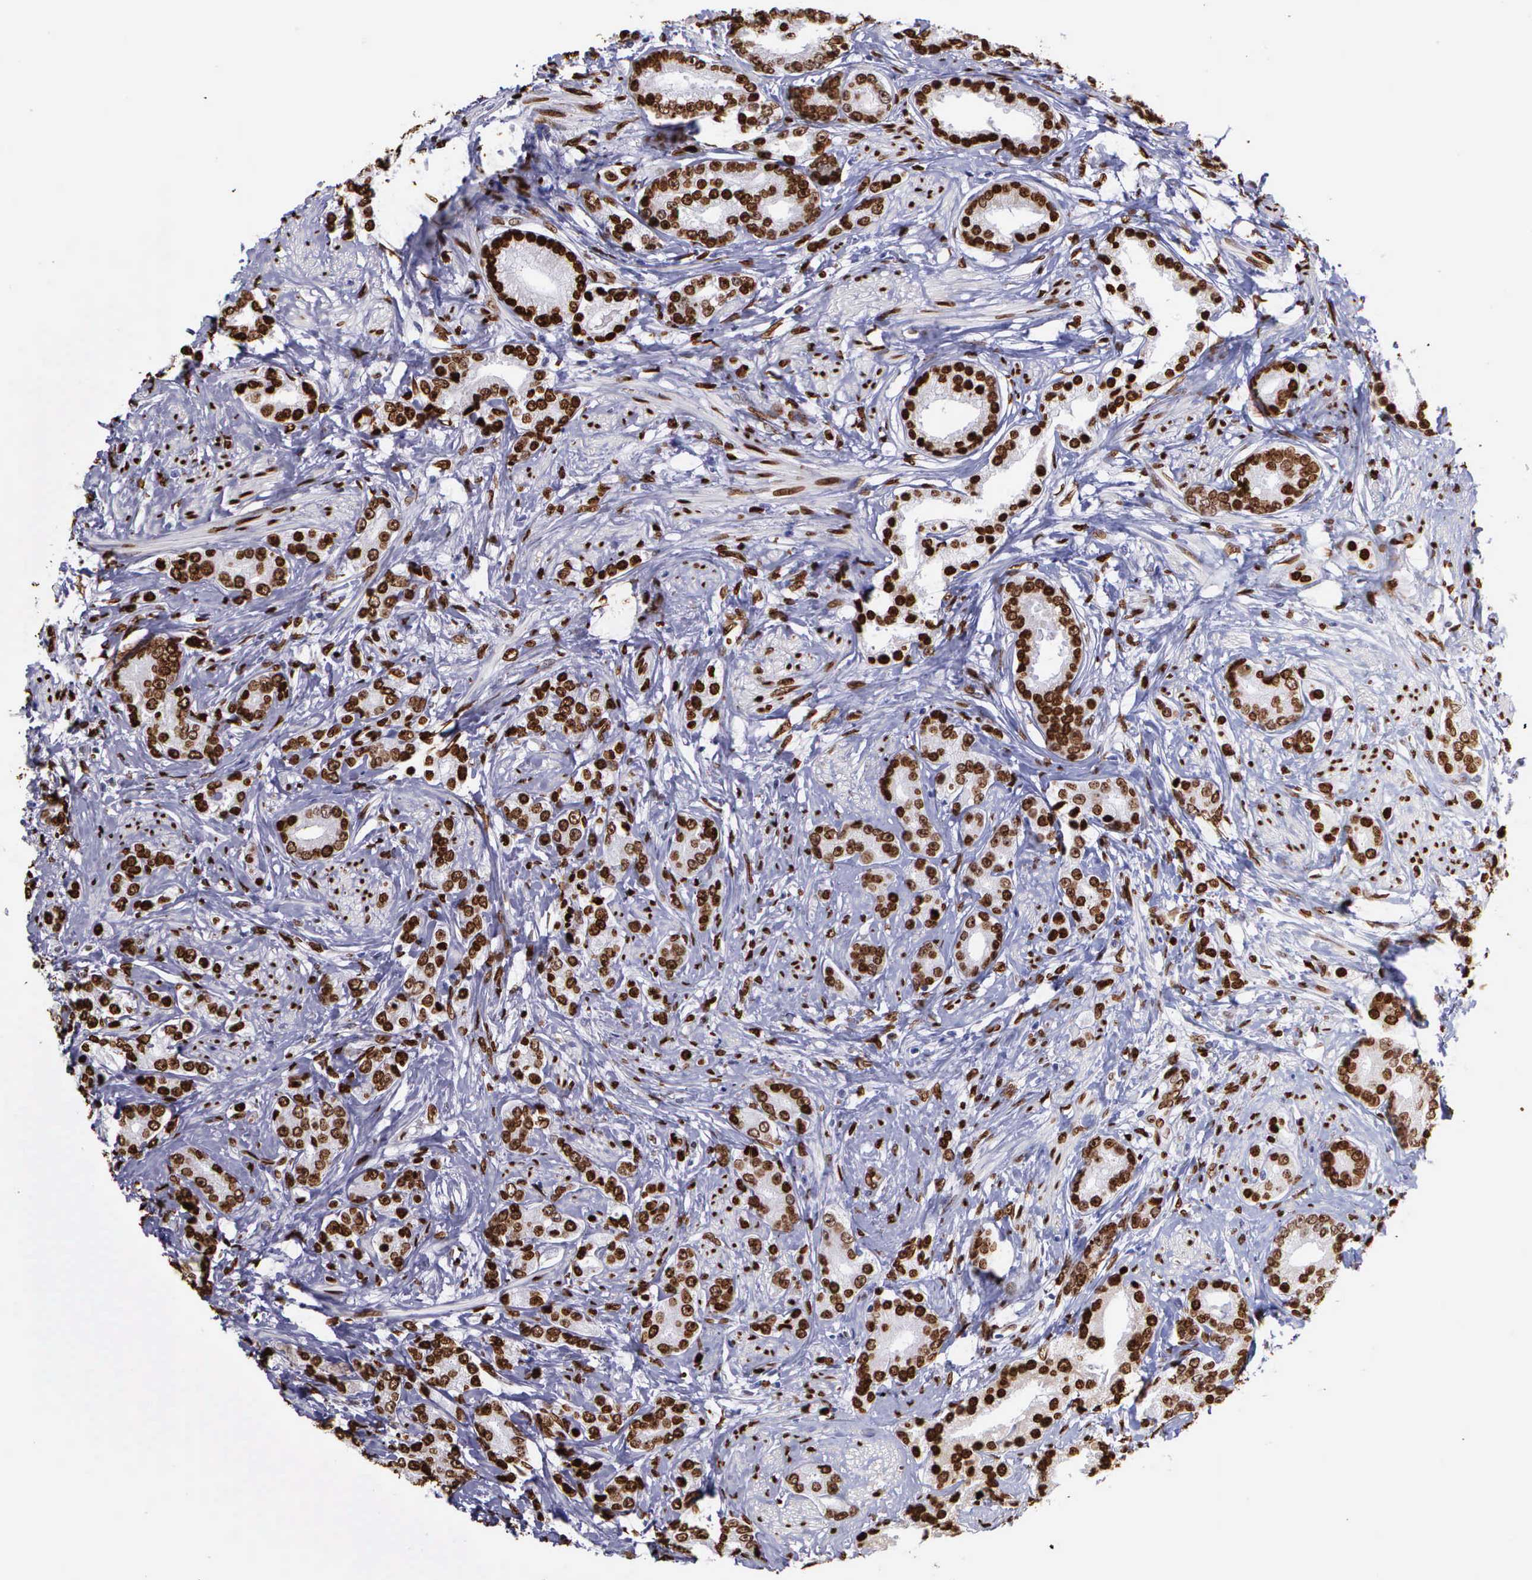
{"staining": {"intensity": "strong", "quantity": ">75%", "location": "nuclear"}, "tissue": "prostate cancer", "cell_type": "Tumor cells", "image_type": "cancer", "snomed": [{"axis": "morphology", "description": "Adenocarcinoma, Medium grade"}, {"axis": "topography", "description": "Prostate"}], "caption": "There is high levels of strong nuclear expression in tumor cells of adenocarcinoma (medium-grade) (prostate), as demonstrated by immunohistochemical staining (brown color).", "gene": "H1-0", "patient": {"sex": "male", "age": 59}}